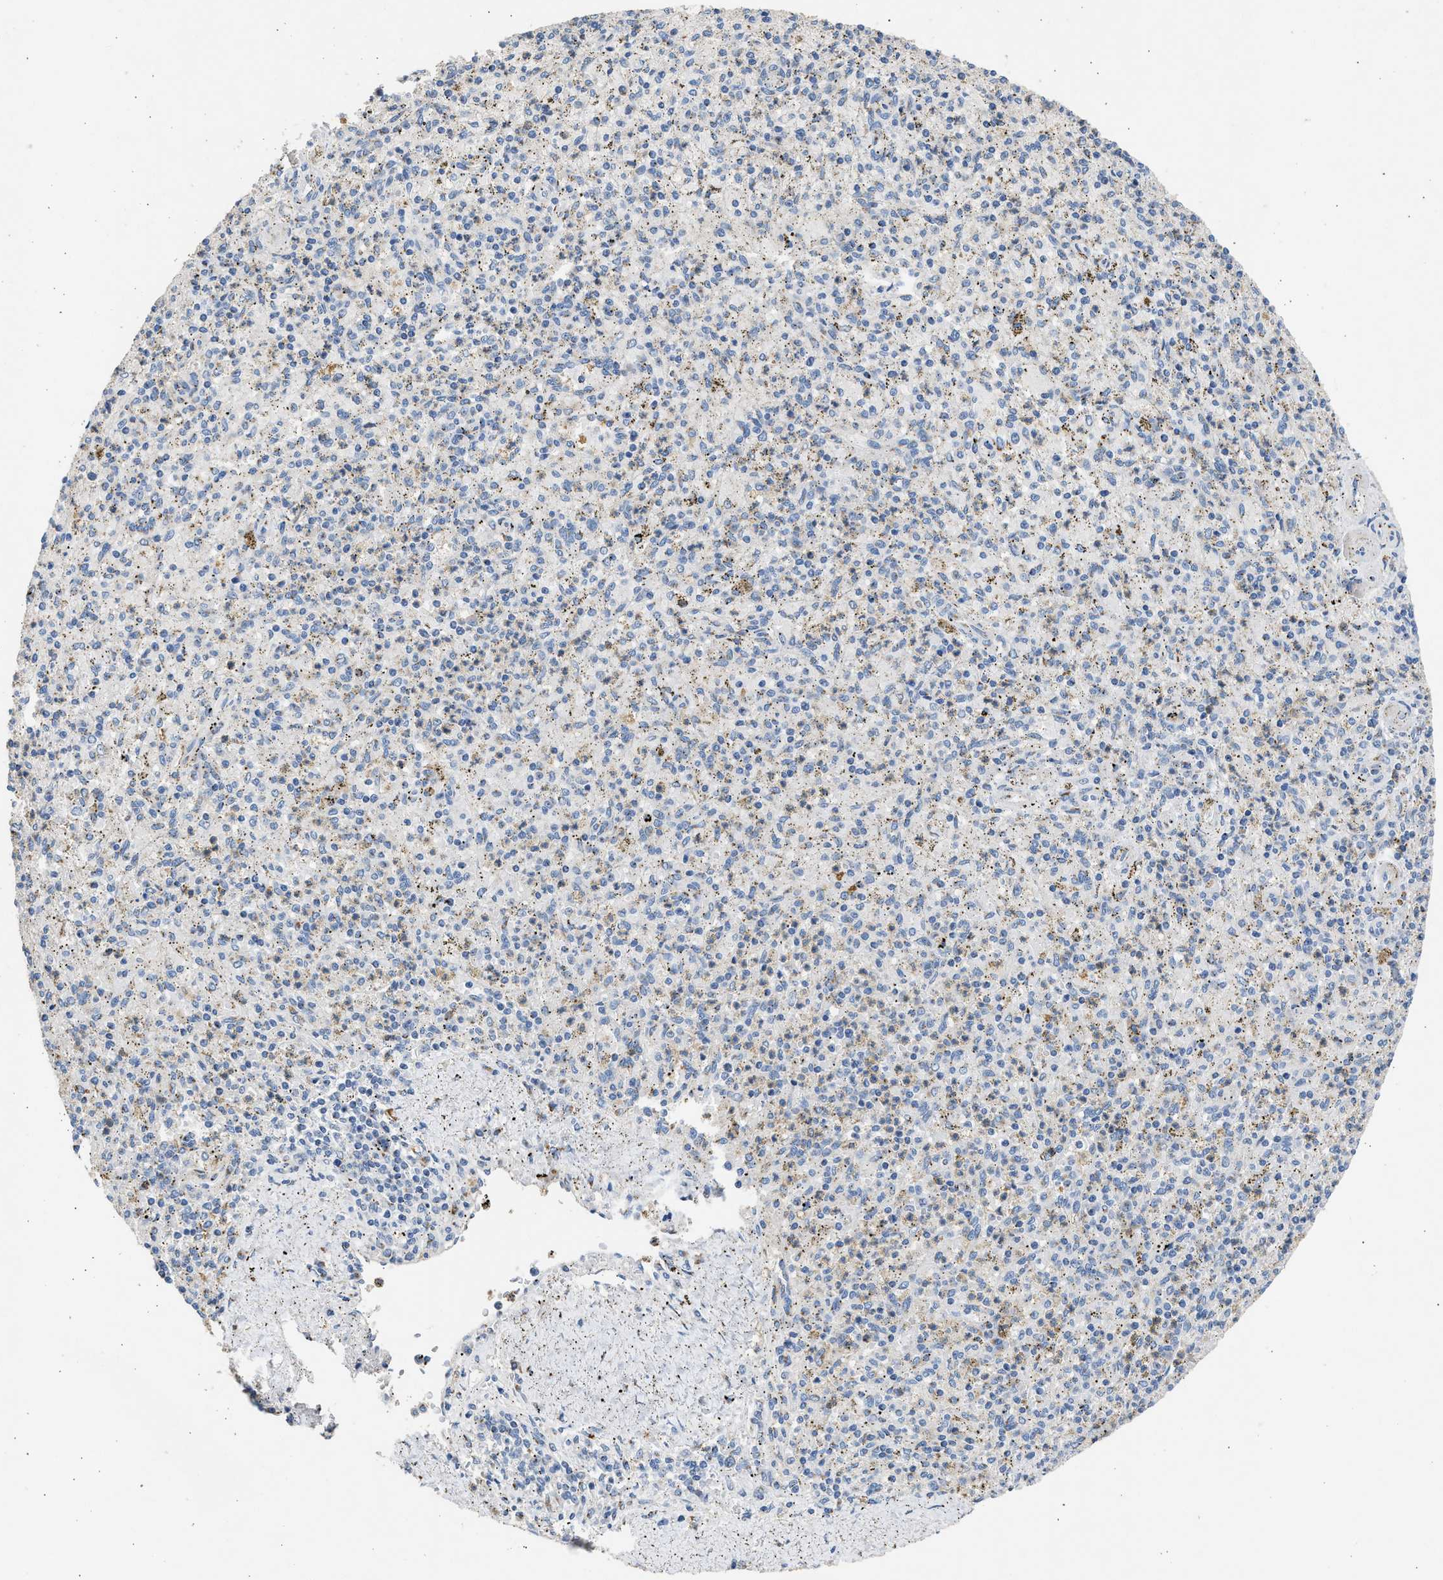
{"staining": {"intensity": "negative", "quantity": "none", "location": "none"}, "tissue": "spleen", "cell_type": "Cells in red pulp", "image_type": "normal", "snomed": [{"axis": "morphology", "description": "Normal tissue, NOS"}, {"axis": "topography", "description": "Spleen"}], "caption": "This photomicrograph is of normal spleen stained with IHC to label a protein in brown with the nuclei are counter-stained blue. There is no expression in cells in red pulp. Brightfield microscopy of immunohistochemistry stained with DAB (3,3'-diaminobenzidine) (brown) and hematoxylin (blue), captured at high magnification.", "gene": "IPO8", "patient": {"sex": "male", "age": 72}}